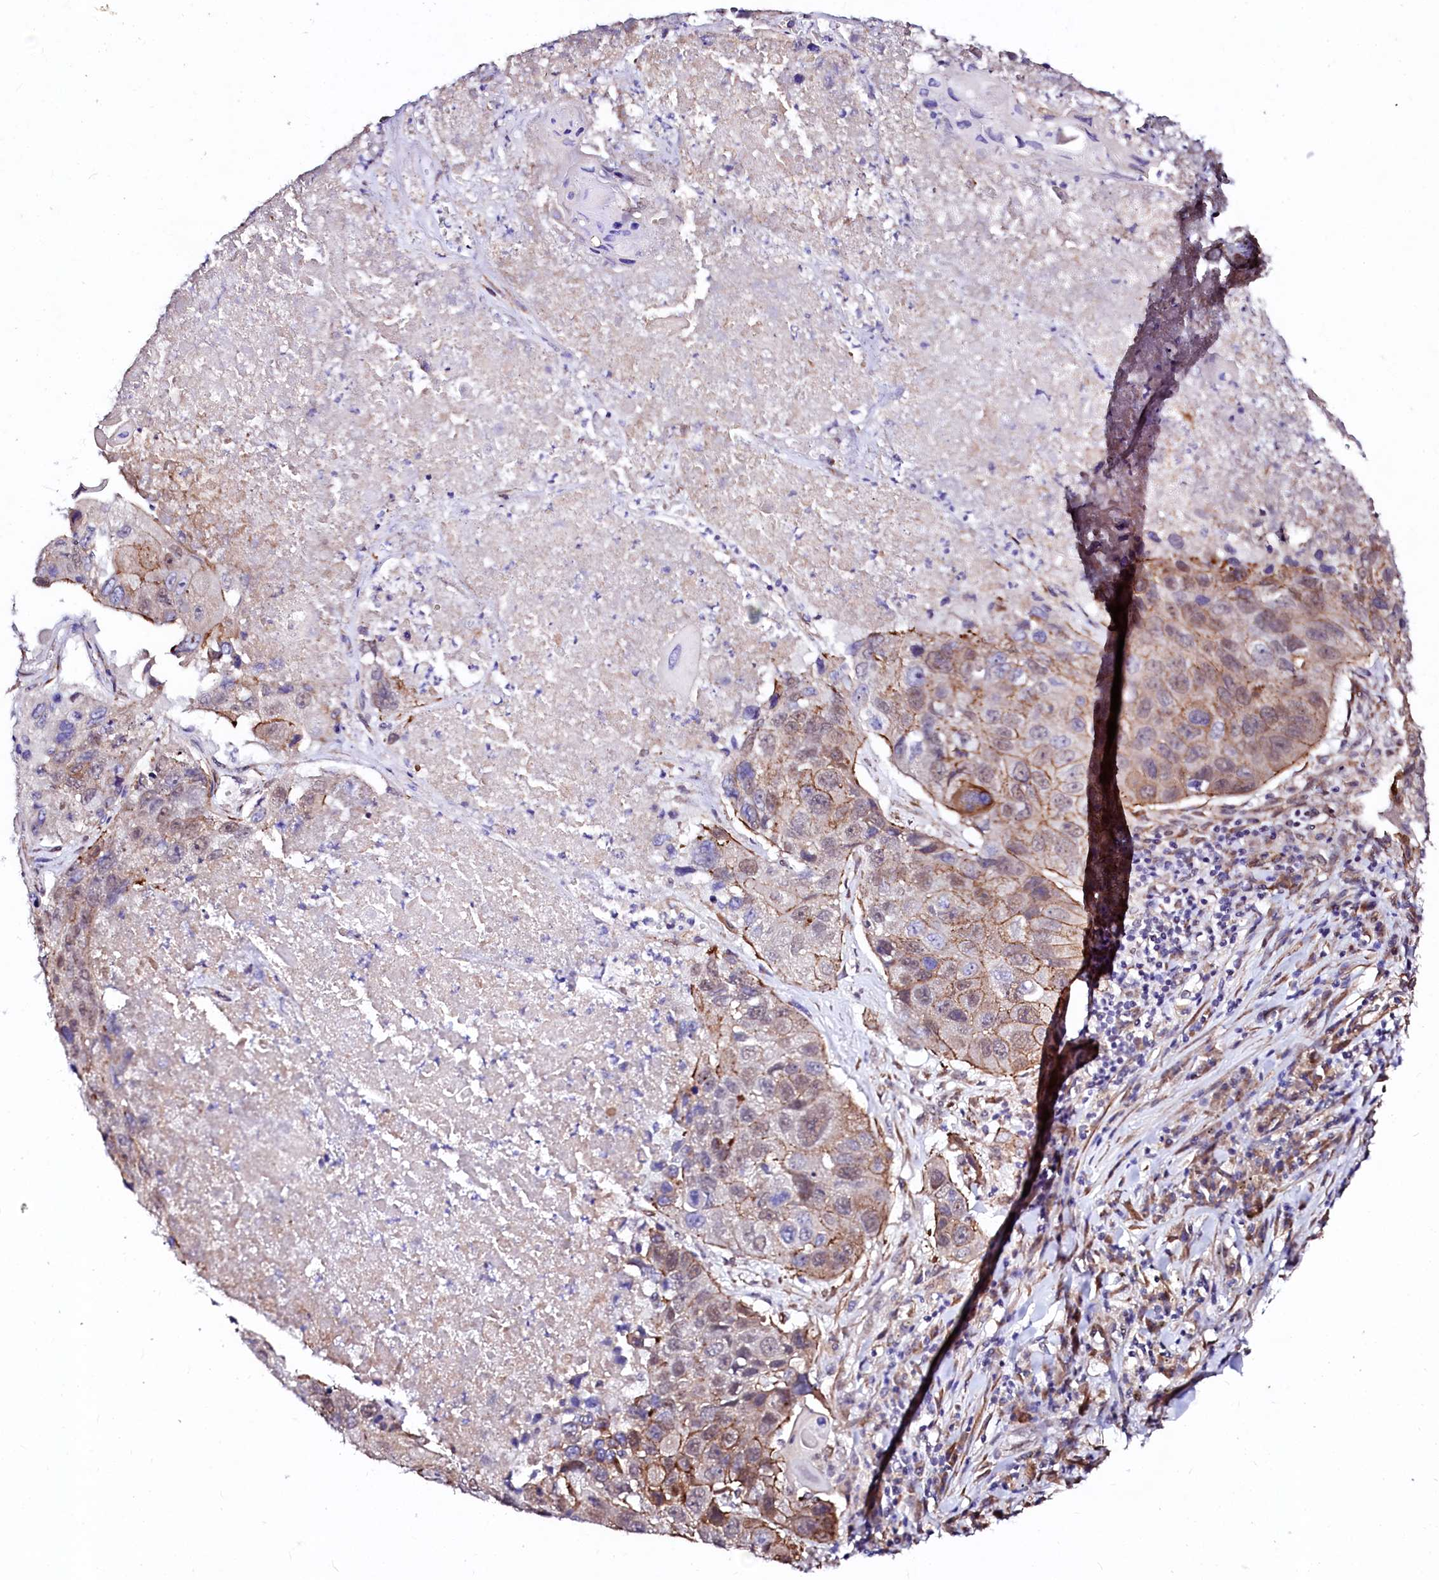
{"staining": {"intensity": "weak", "quantity": ">75%", "location": "cytoplasmic/membranous"}, "tissue": "lung cancer", "cell_type": "Tumor cells", "image_type": "cancer", "snomed": [{"axis": "morphology", "description": "Squamous cell carcinoma, NOS"}, {"axis": "topography", "description": "Lung"}], "caption": "Weak cytoplasmic/membranous positivity is identified in about >75% of tumor cells in lung squamous cell carcinoma.", "gene": "GPR176", "patient": {"sex": "male", "age": 61}}